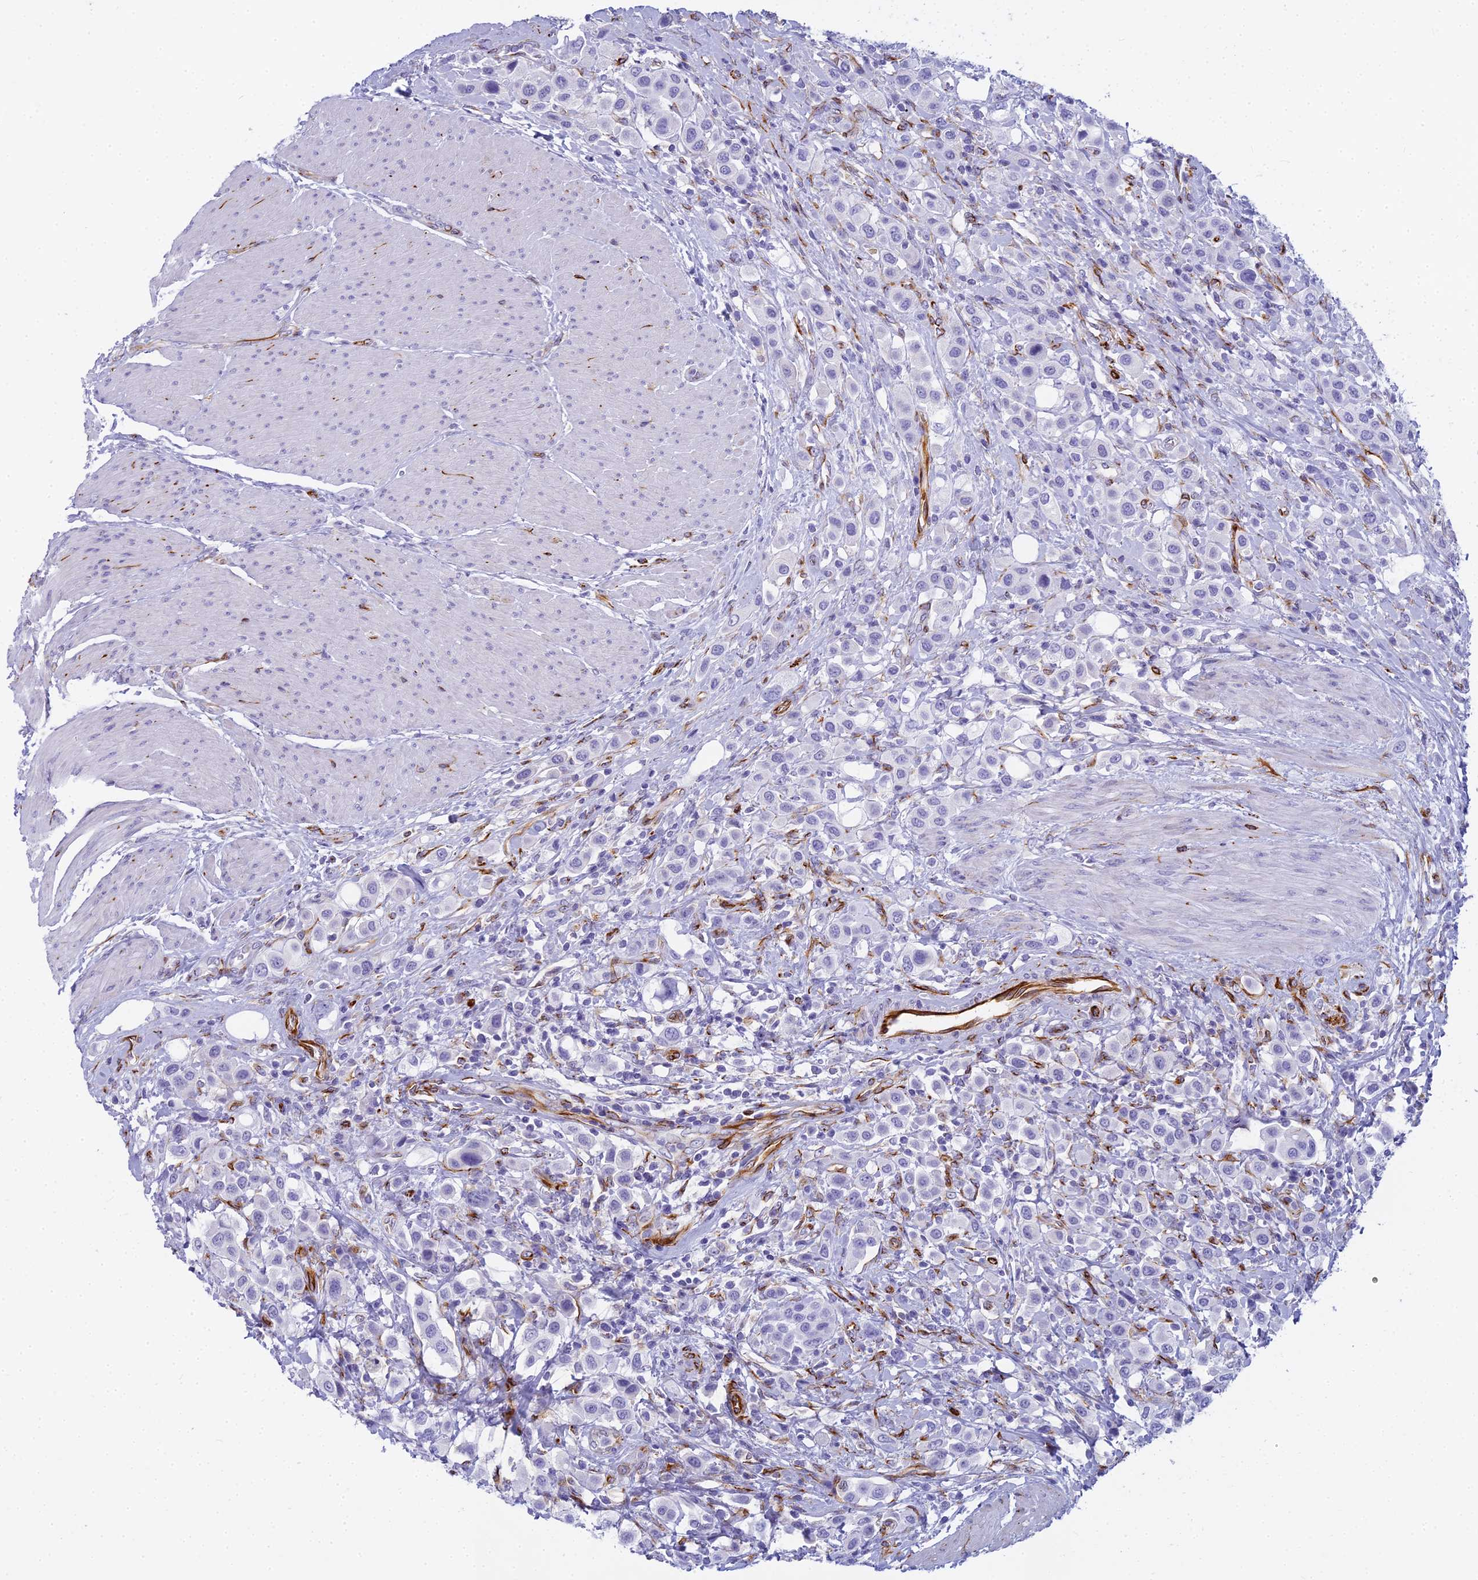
{"staining": {"intensity": "negative", "quantity": "none", "location": "none"}, "tissue": "urothelial cancer", "cell_type": "Tumor cells", "image_type": "cancer", "snomed": [{"axis": "morphology", "description": "Urothelial carcinoma, High grade"}, {"axis": "topography", "description": "Urinary bladder"}], "caption": "Immunohistochemical staining of urothelial cancer displays no significant positivity in tumor cells. (DAB (3,3'-diaminobenzidine) immunohistochemistry (IHC), high magnification).", "gene": "EVI2A", "patient": {"sex": "male", "age": 50}}